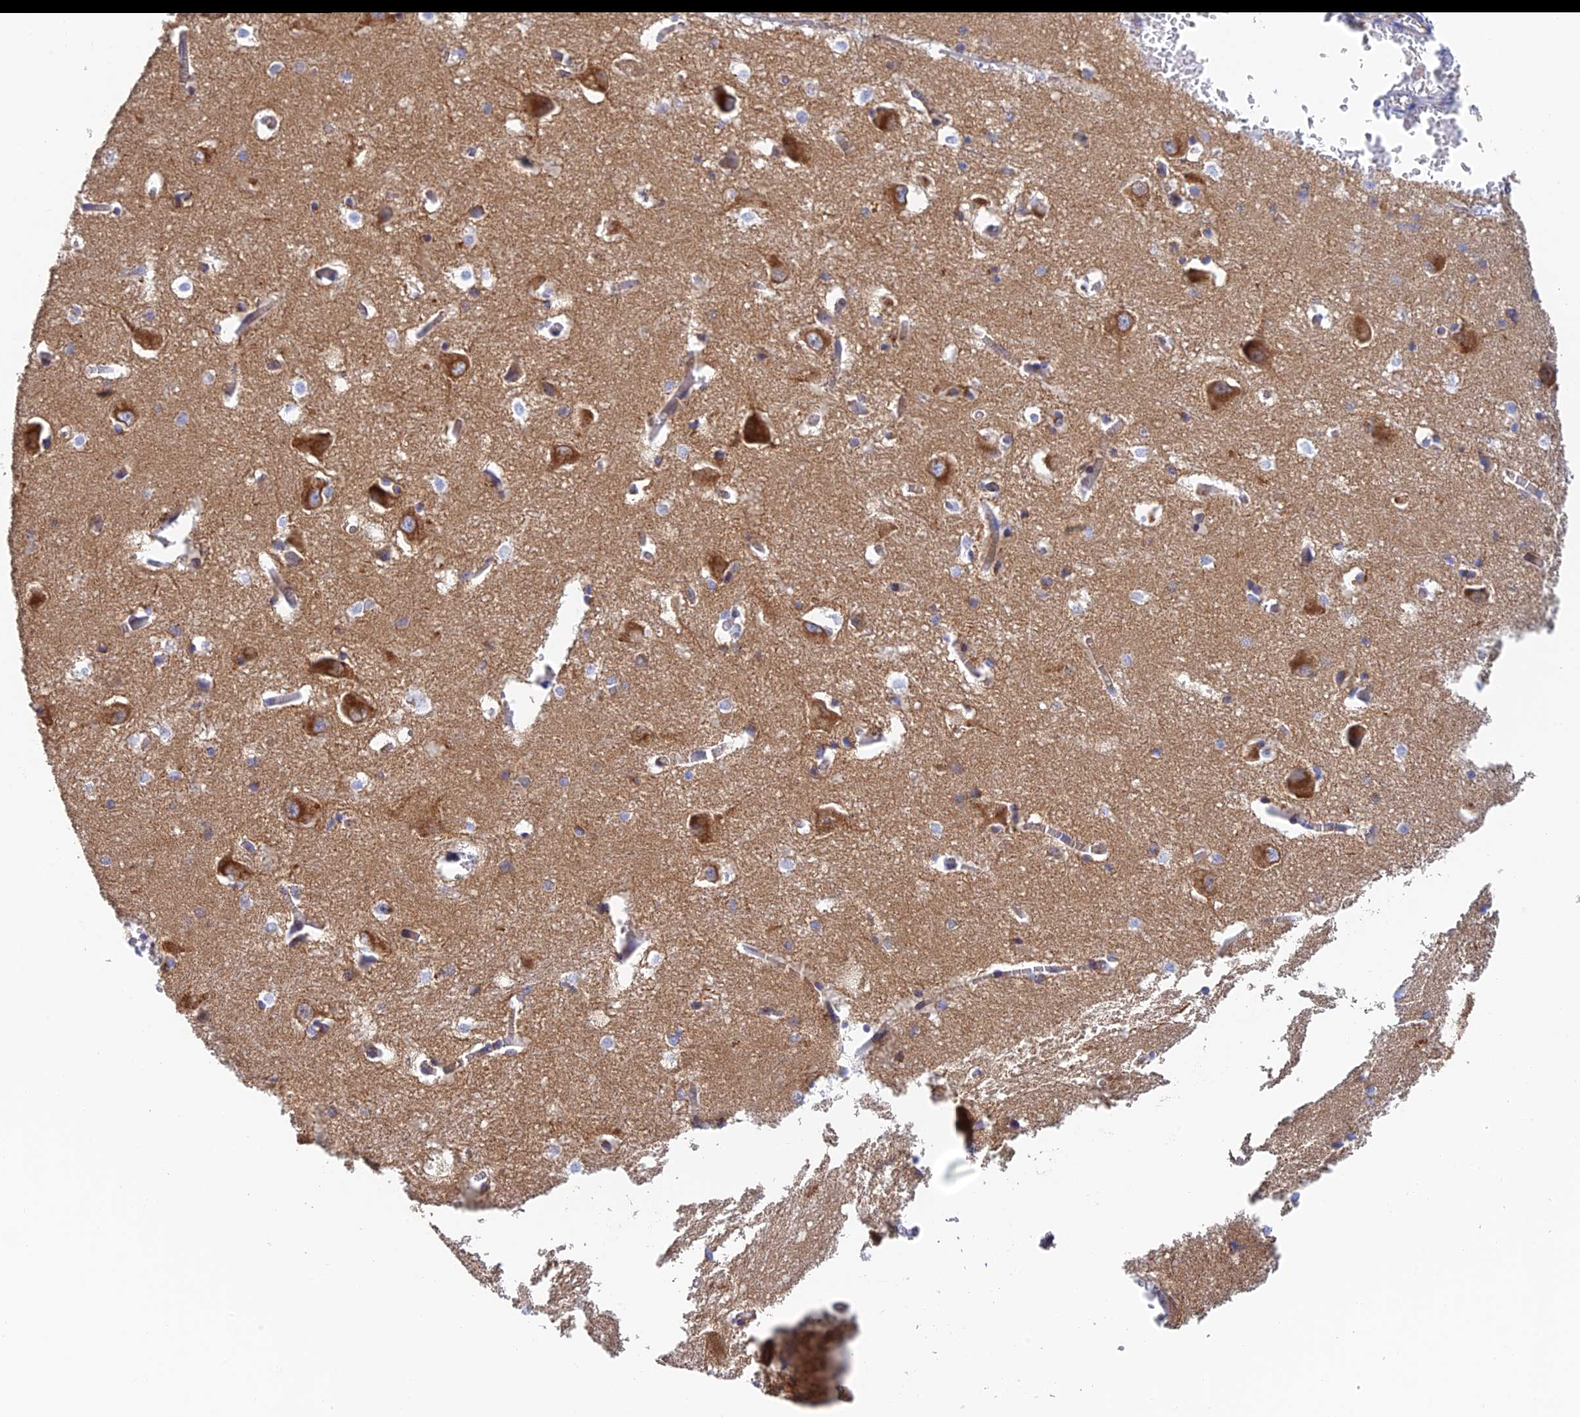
{"staining": {"intensity": "negative", "quantity": "none", "location": "none"}, "tissue": "caudate", "cell_type": "Glial cells", "image_type": "normal", "snomed": [{"axis": "morphology", "description": "Normal tissue, NOS"}, {"axis": "topography", "description": "Lateral ventricle wall"}], "caption": "Benign caudate was stained to show a protein in brown. There is no significant staining in glial cells. The staining is performed using DAB brown chromogen with nuclei counter-stained in using hematoxylin.", "gene": "DCTN2", "patient": {"sex": "male", "age": 37}}